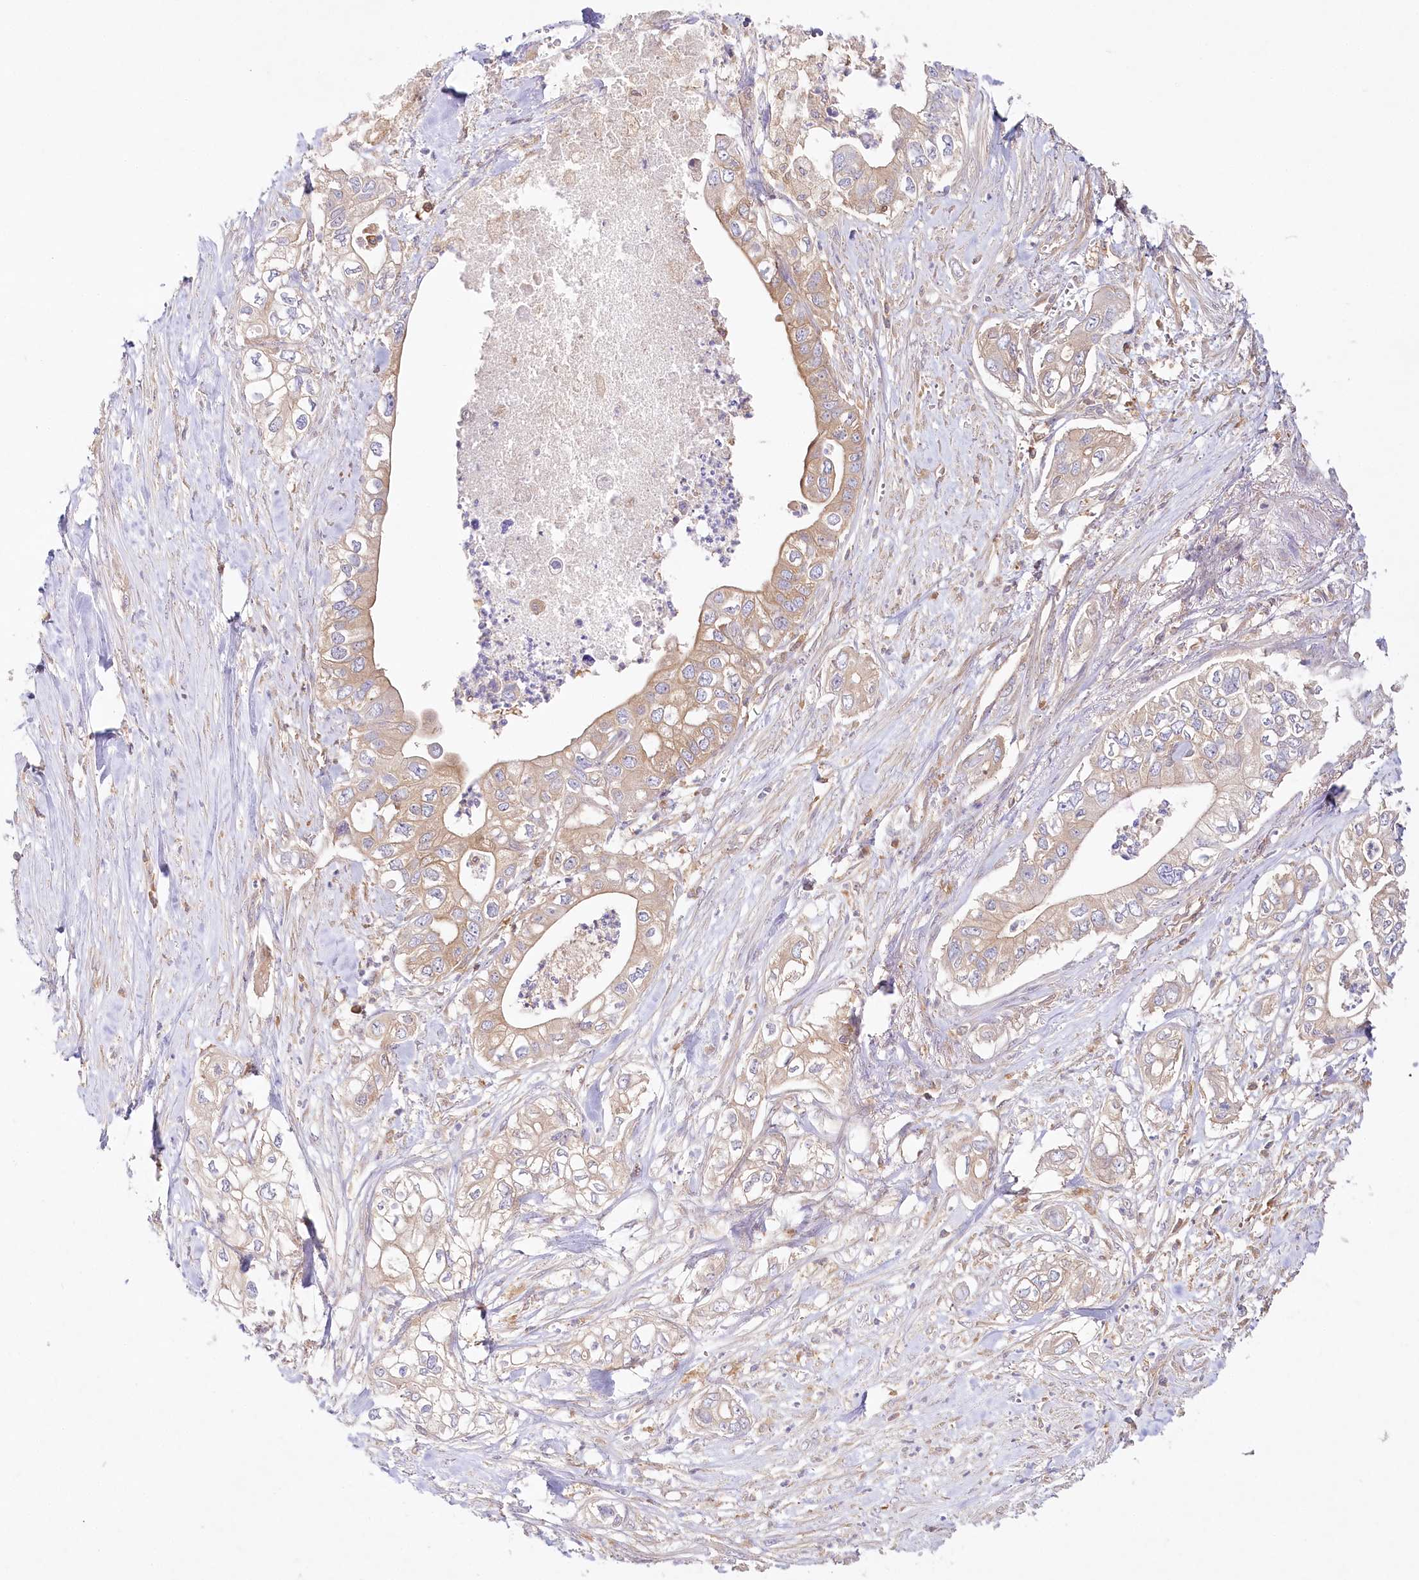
{"staining": {"intensity": "moderate", "quantity": ">75%", "location": "cytoplasmic/membranous"}, "tissue": "pancreatic cancer", "cell_type": "Tumor cells", "image_type": "cancer", "snomed": [{"axis": "morphology", "description": "Adenocarcinoma, NOS"}, {"axis": "topography", "description": "Pancreas"}], "caption": "Moderate cytoplasmic/membranous staining is present in about >75% of tumor cells in pancreatic cancer.", "gene": "ABRAXAS2", "patient": {"sex": "female", "age": 78}}